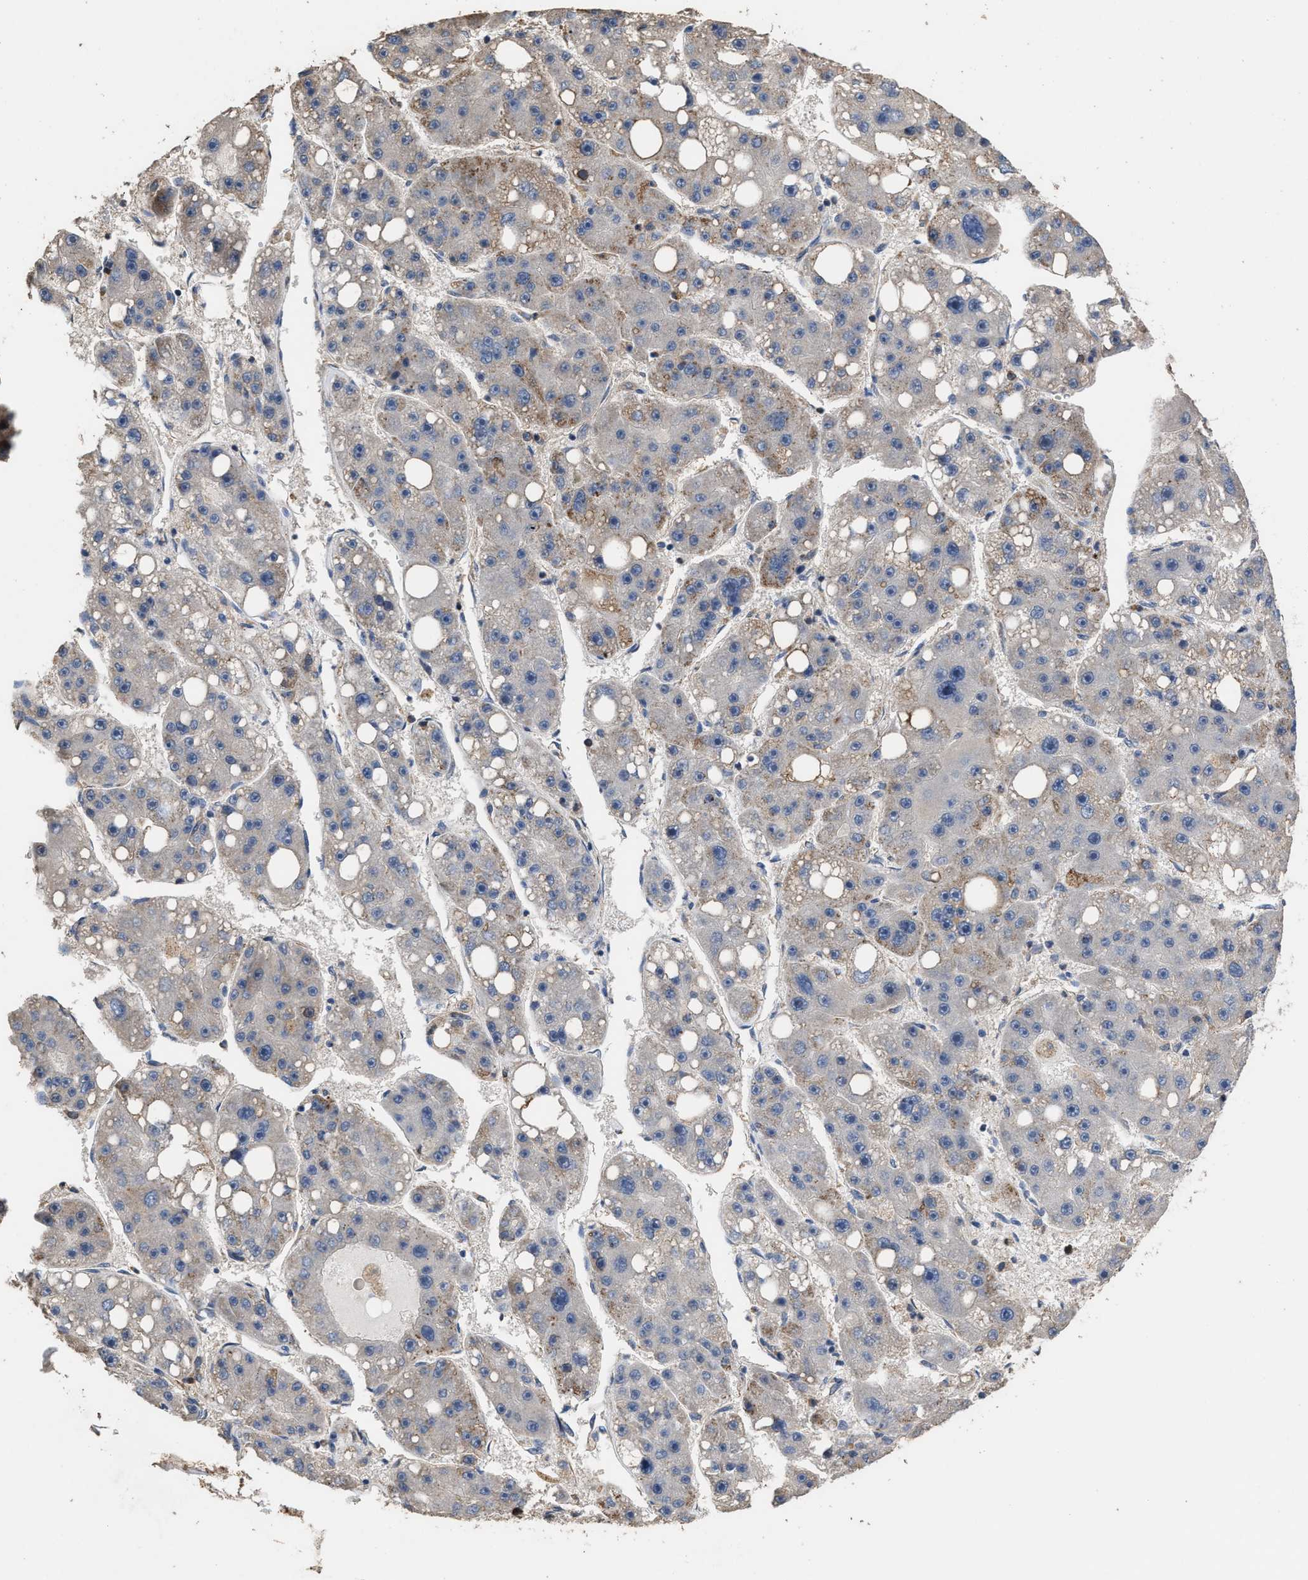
{"staining": {"intensity": "negative", "quantity": "none", "location": "none"}, "tissue": "liver cancer", "cell_type": "Tumor cells", "image_type": "cancer", "snomed": [{"axis": "morphology", "description": "Carcinoma, Hepatocellular, NOS"}, {"axis": "topography", "description": "Liver"}], "caption": "Immunohistochemistry histopathology image of neoplastic tissue: hepatocellular carcinoma (liver) stained with DAB (3,3'-diaminobenzidine) displays no significant protein positivity in tumor cells.", "gene": "TDRKH", "patient": {"sex": "female", "age": 61}}